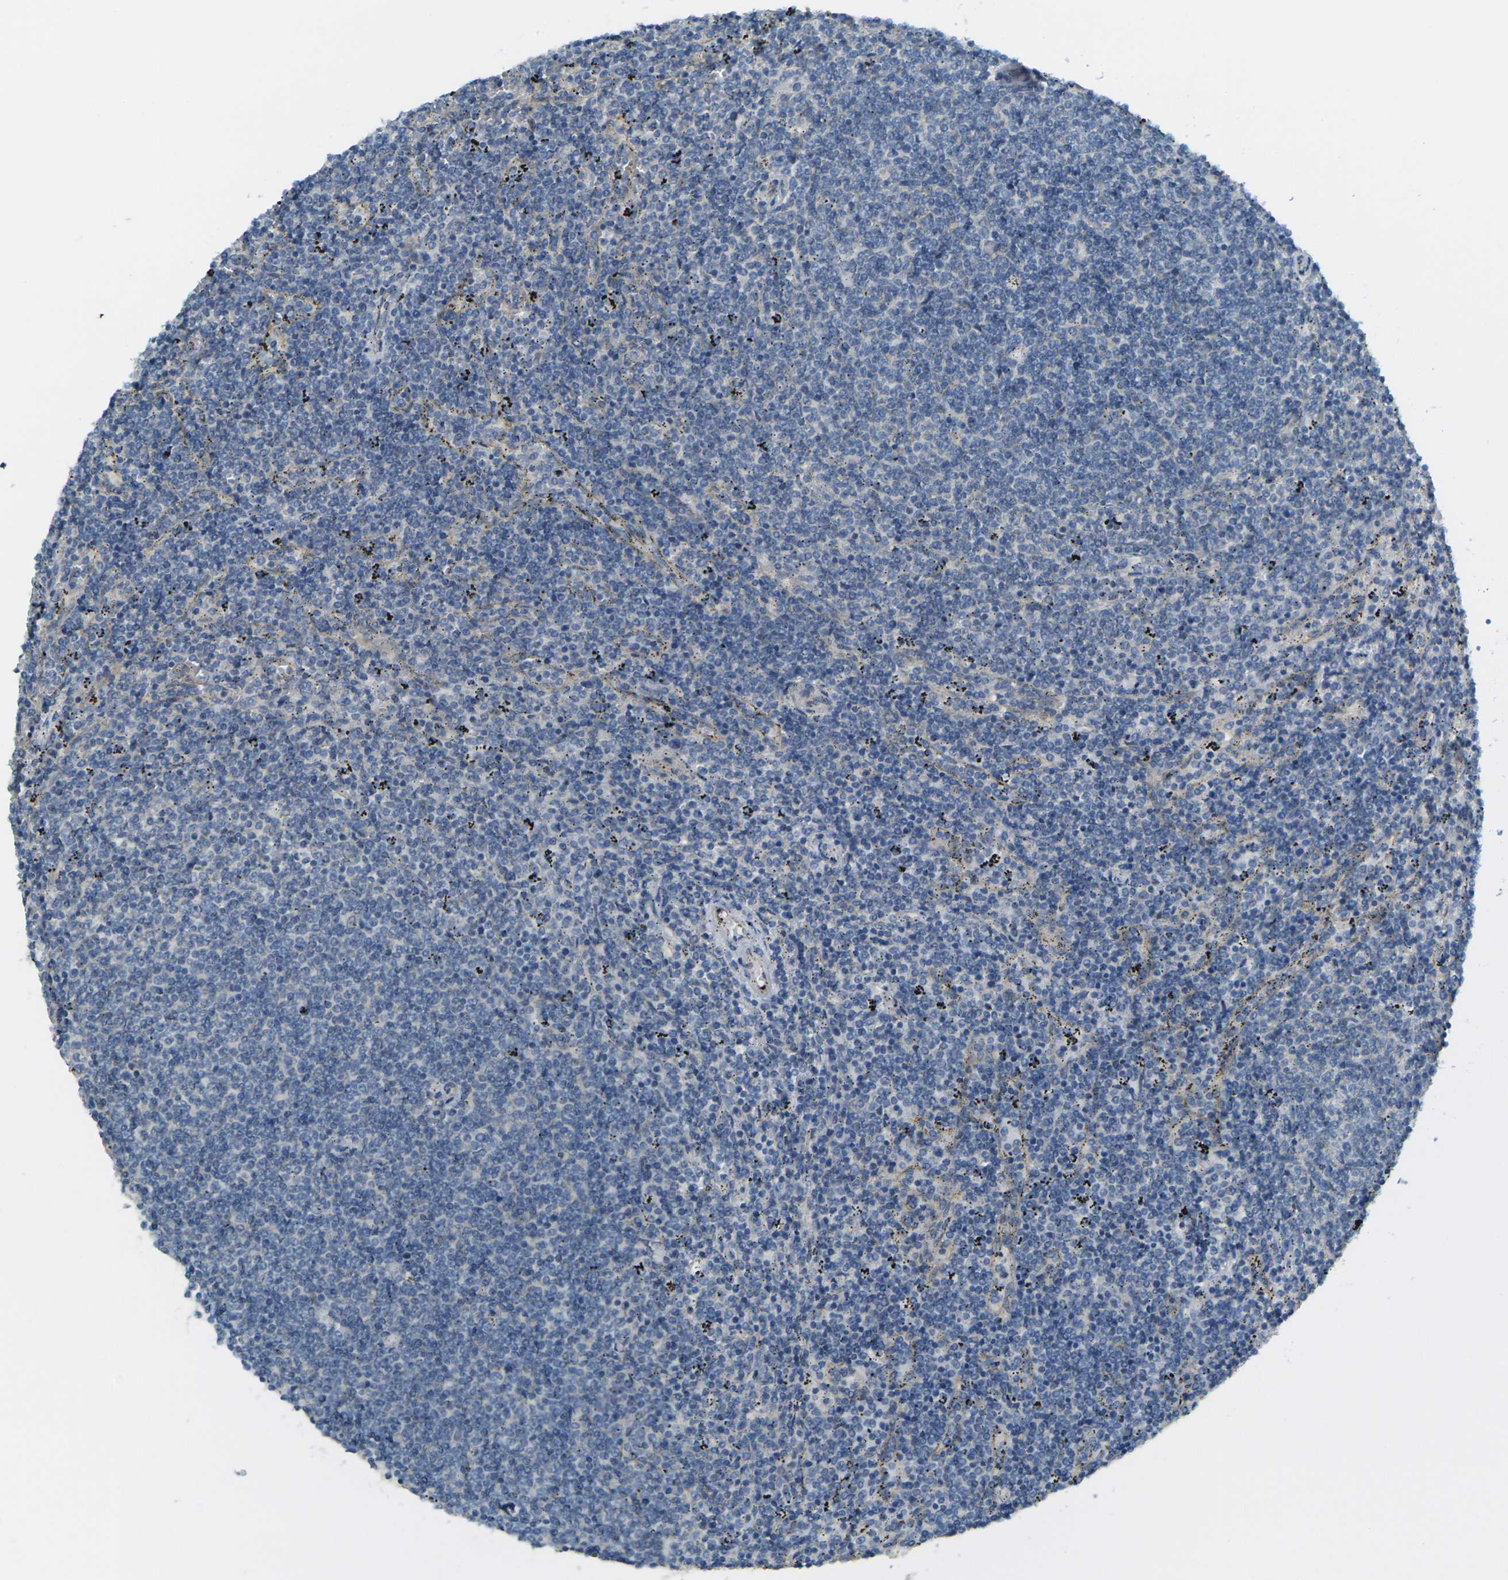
{"staining": {"intensity": "negative", "quantity": "none", "location": "none"}, "tissue": "lymphoma", "cell_type": "Tumor cells", "image_type": "cancer", "snomed": [{"axis": "morphology", "description": "Malignant lymphoma, non-Hodgkin's type, Low grade"}, {"axis": "topography", "description": "Spleen"}], "caption": "Immunohistochemical staining of human low-grade malignant lymphoma, non-Hodgkin's type reveals no significant expression in tumor cells.", "gene": "RHBDD1", "patient": {"sex": "female", "age": 50}}